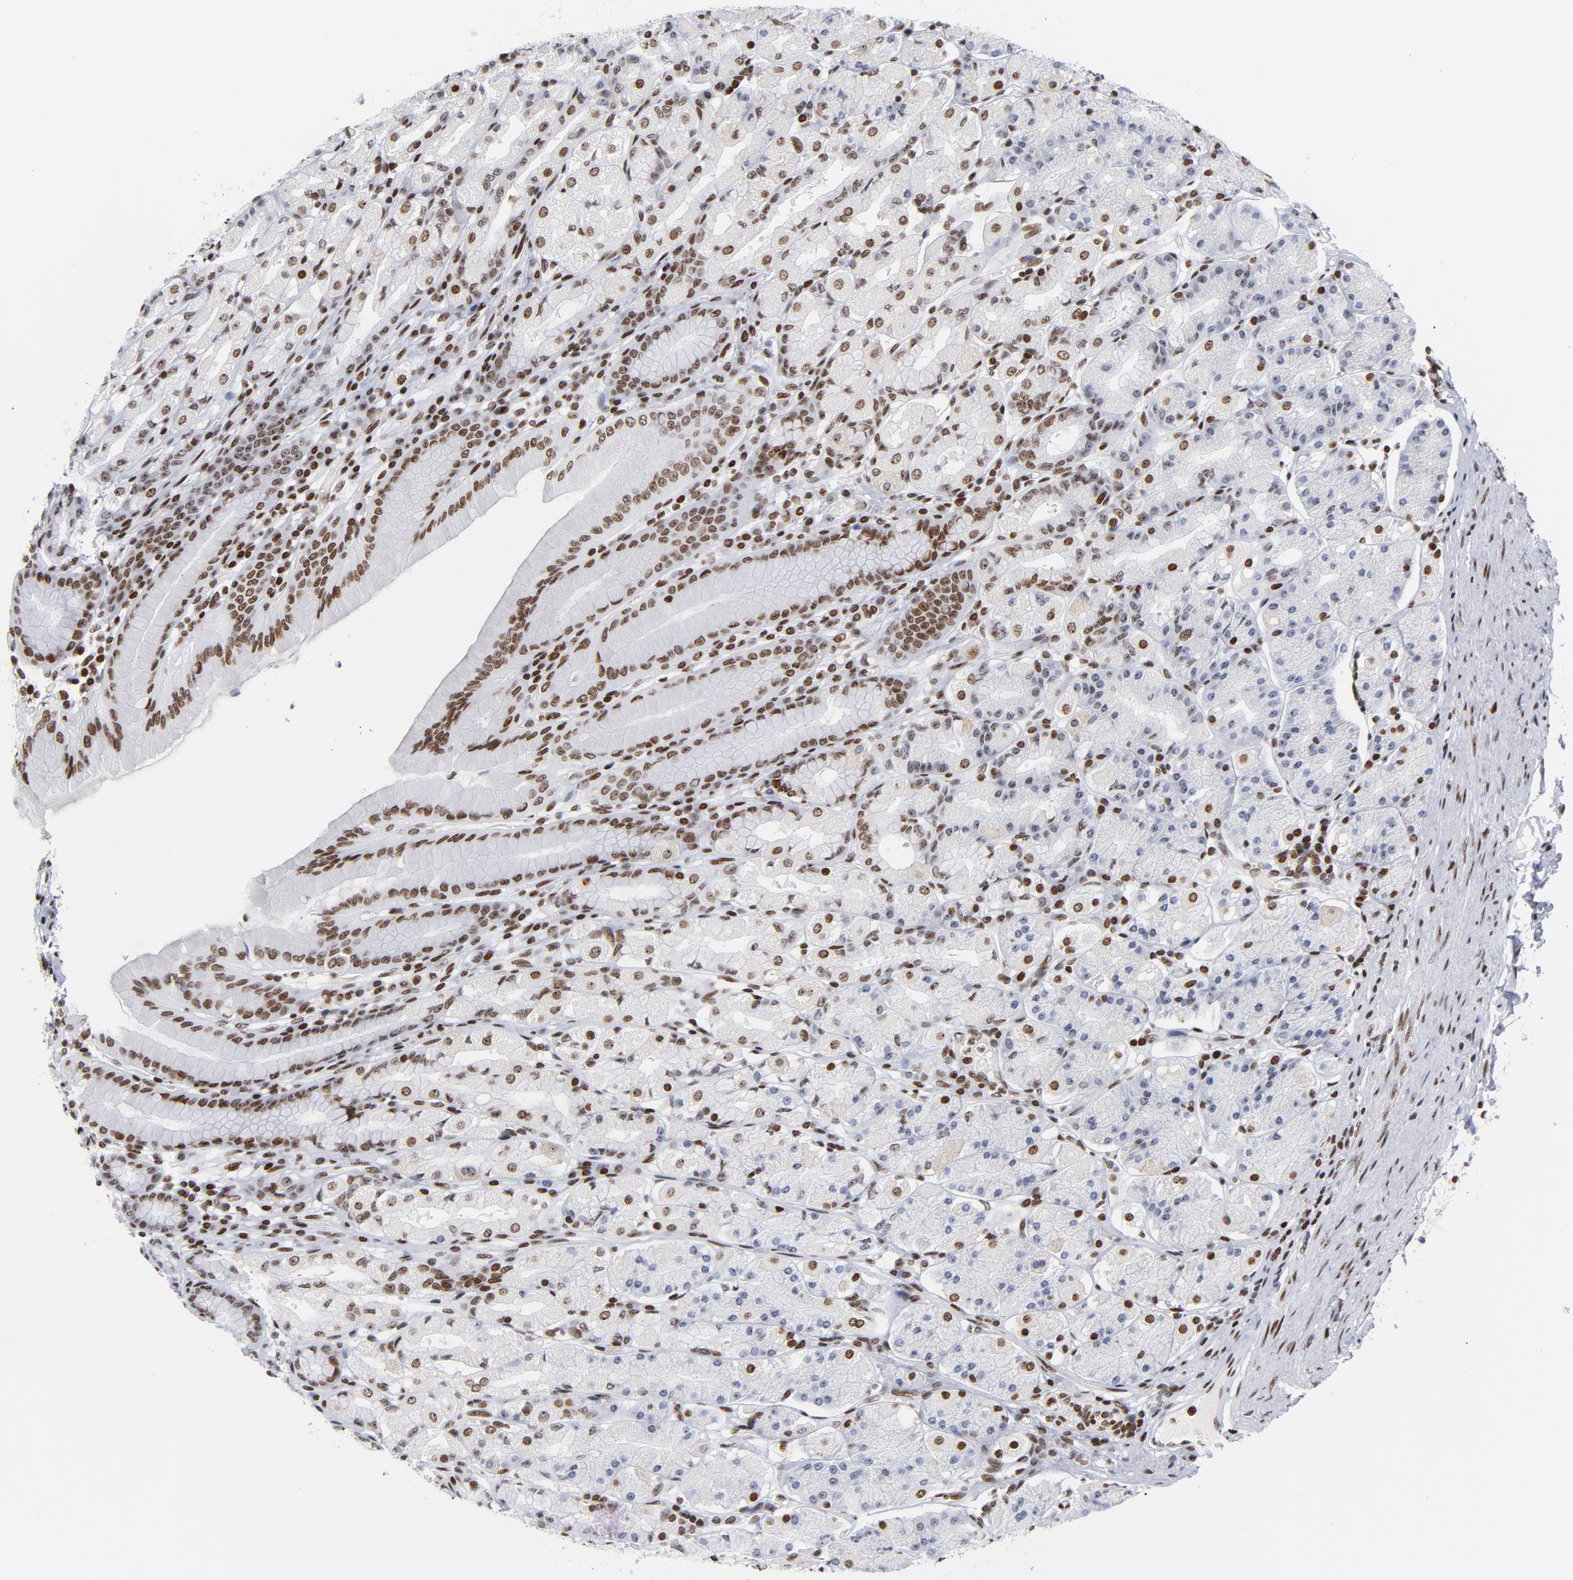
{"staining": {"intensity": "moderate", "quantity": "25%-75%", "location": "cytoplasmic/membranous,nuclear"}, "tissue": "stomach", "cell_type": "Glandular cells", "image_type": "normal", "snomed": [{"axis": "morphology", "description": "Normal tissue, NOS"}, {"axis": "topography", "description": "Stomach, upper"}], "caption": "Immunohistochemical staining of benign stomach demonstrates medium levels of moderate cytoplasmic/membranous,nuclear expression in about 25%-75% of glandular cells.", "gene": "TOP2B", "patient": {"sex": "male", "age": 68}}